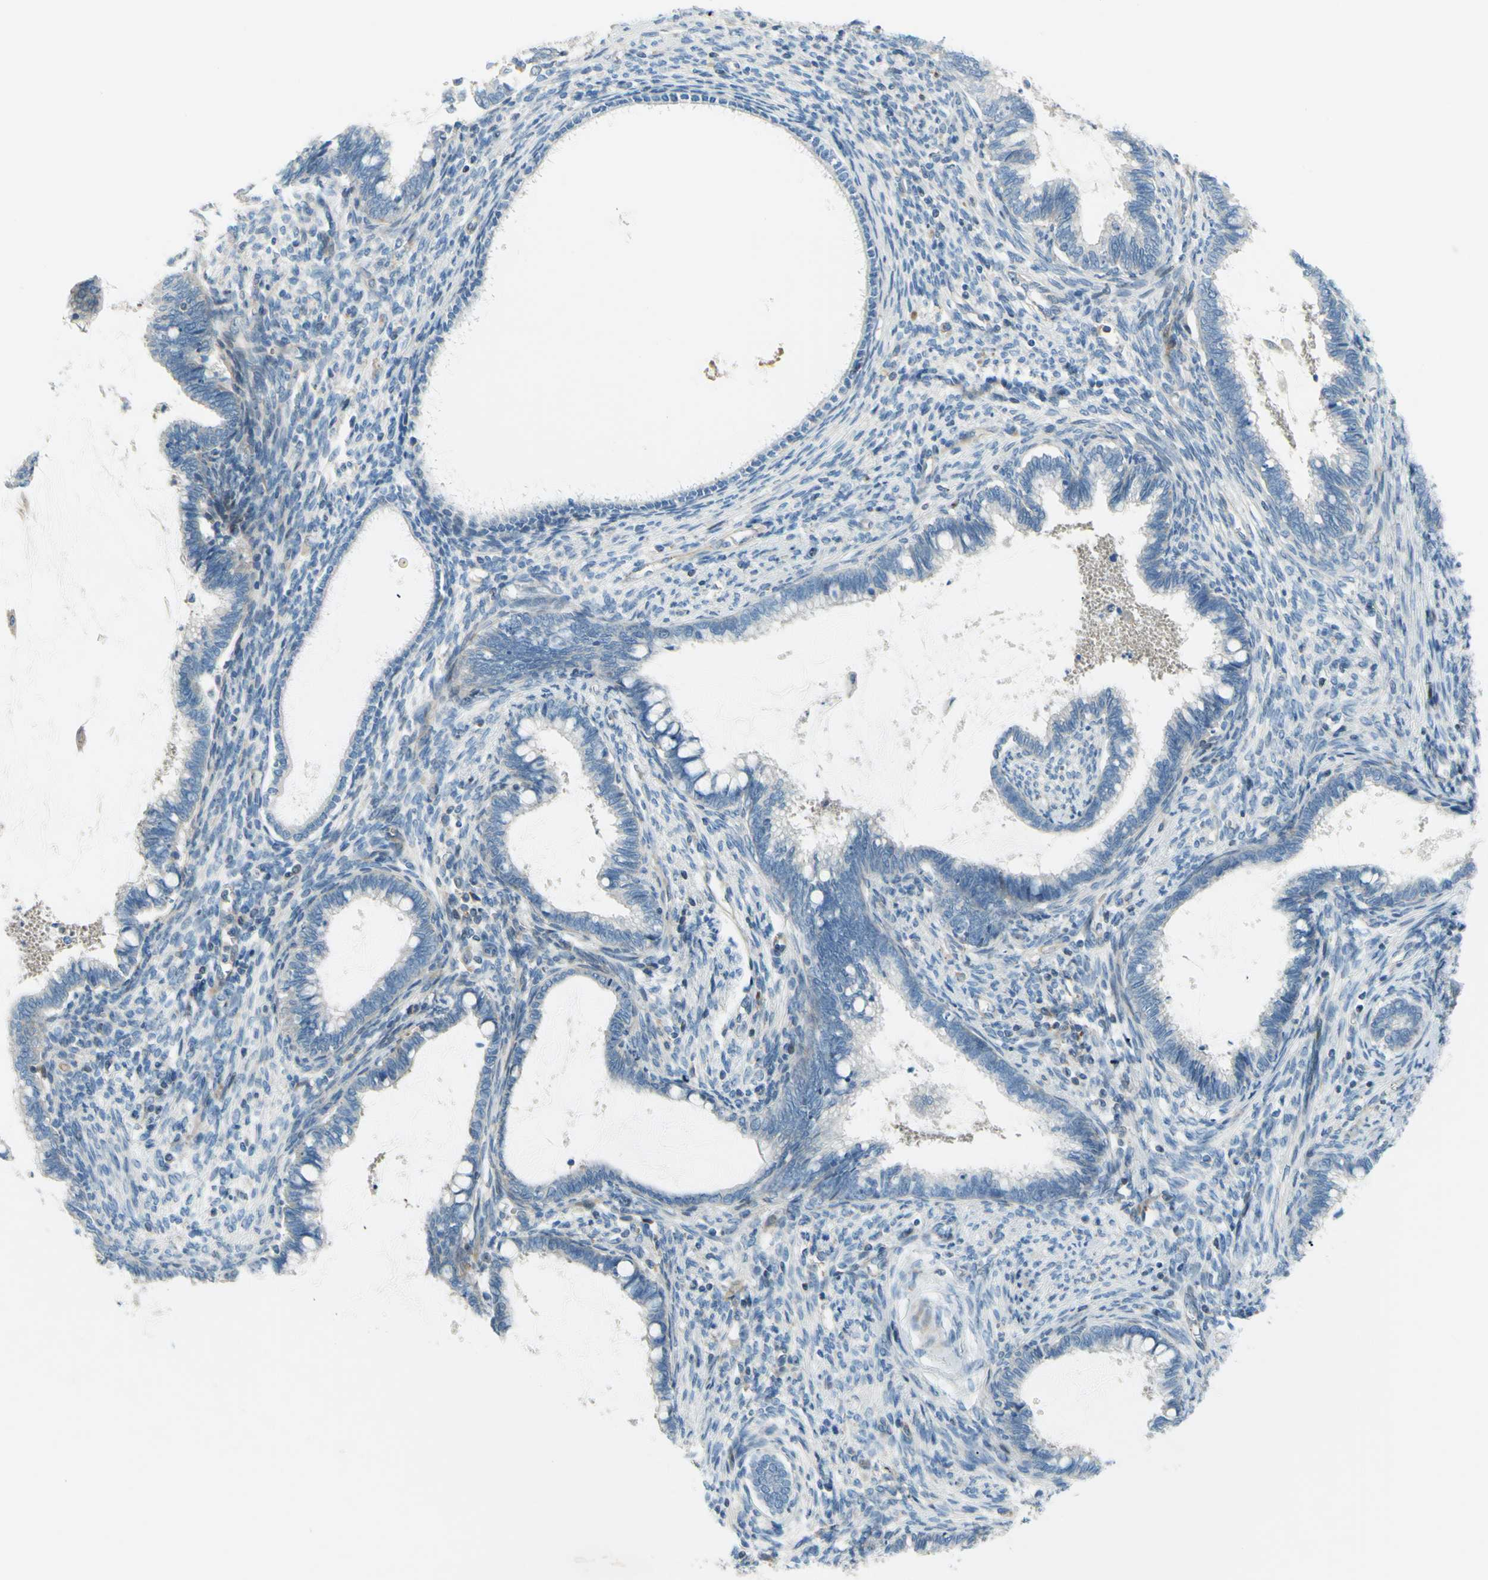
{"staining": {"intensity": "negative", "quantity": "none", "location": "none"}, "tissue": "cervical cancer", "cell_type": "Tumor cells", "image_type": "cancer", "snomed": [{"axis": "morphology", "description": "Adenocarcinoma, NOS"}, {"axis": "topography", "description": "Cervix"}], "caption": "Immunohistochemical staining of adenocarcinoma (cervical) demonstrates no significant expression in tumor cells.", "gene": "PAK2", "patient": {"sex": "female", "age": 44}}